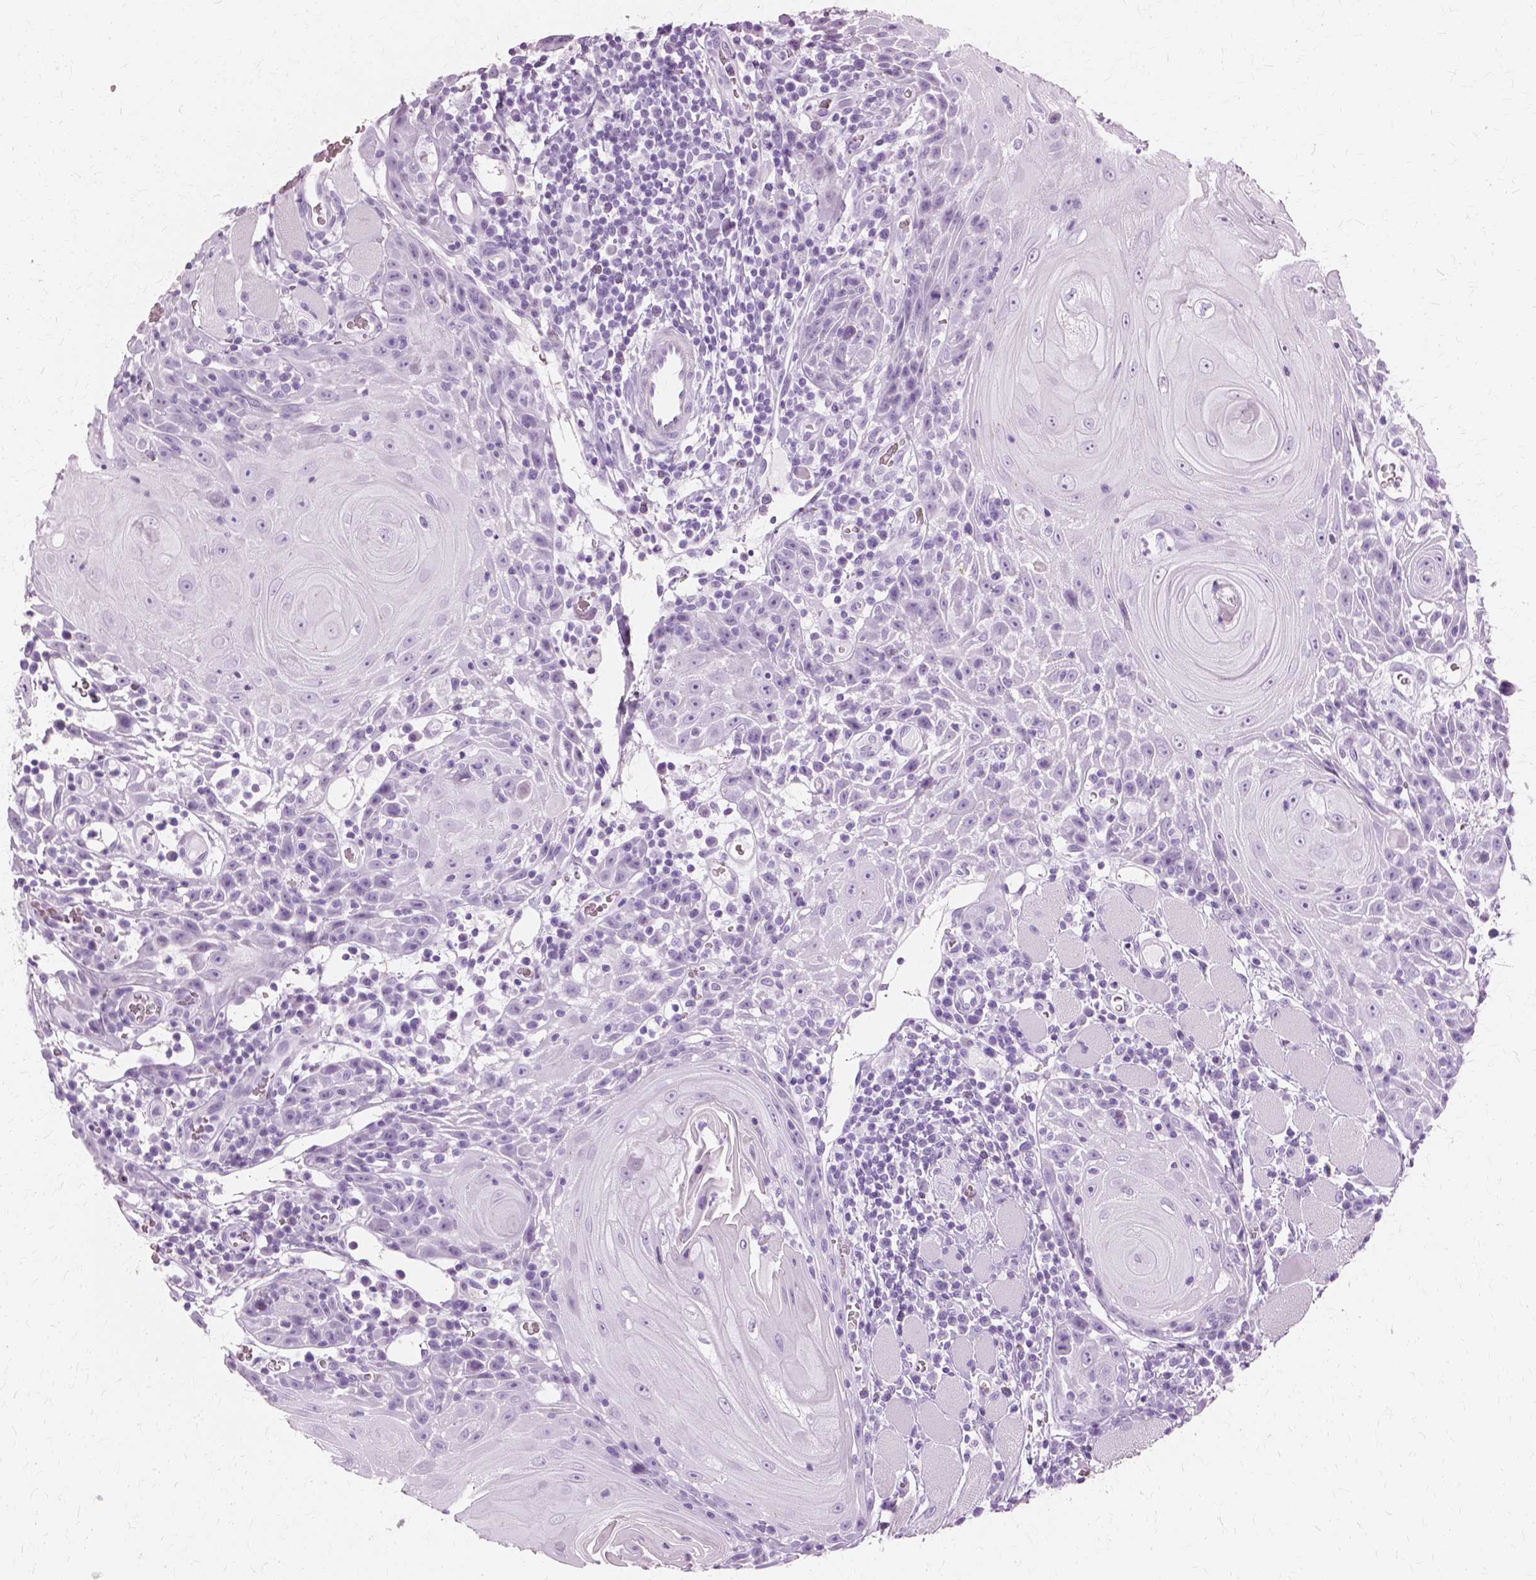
{"staining": {"intensity": "negative", "quantity": "none", "location": "none"}, "tissue": "head and neck cancer", "cell_type": "Tumor cells", "image_type": "cancer", "snomed": [{"axis": "morphology", "description": "Squamous cell carcinoma, NOS"}, {"axis": "topography", "description": "Head-Neck"}], "caption": "High magnification brightfield microscopy of head and neck cancer stained with DAB (3,3'-diaminobenzidine) (brown) and counterstained with hematoxylin (blue): tumor cells show no significant positivity.", "gene": "SFTPD", "patient": {"sex": "male", "age": 52}}